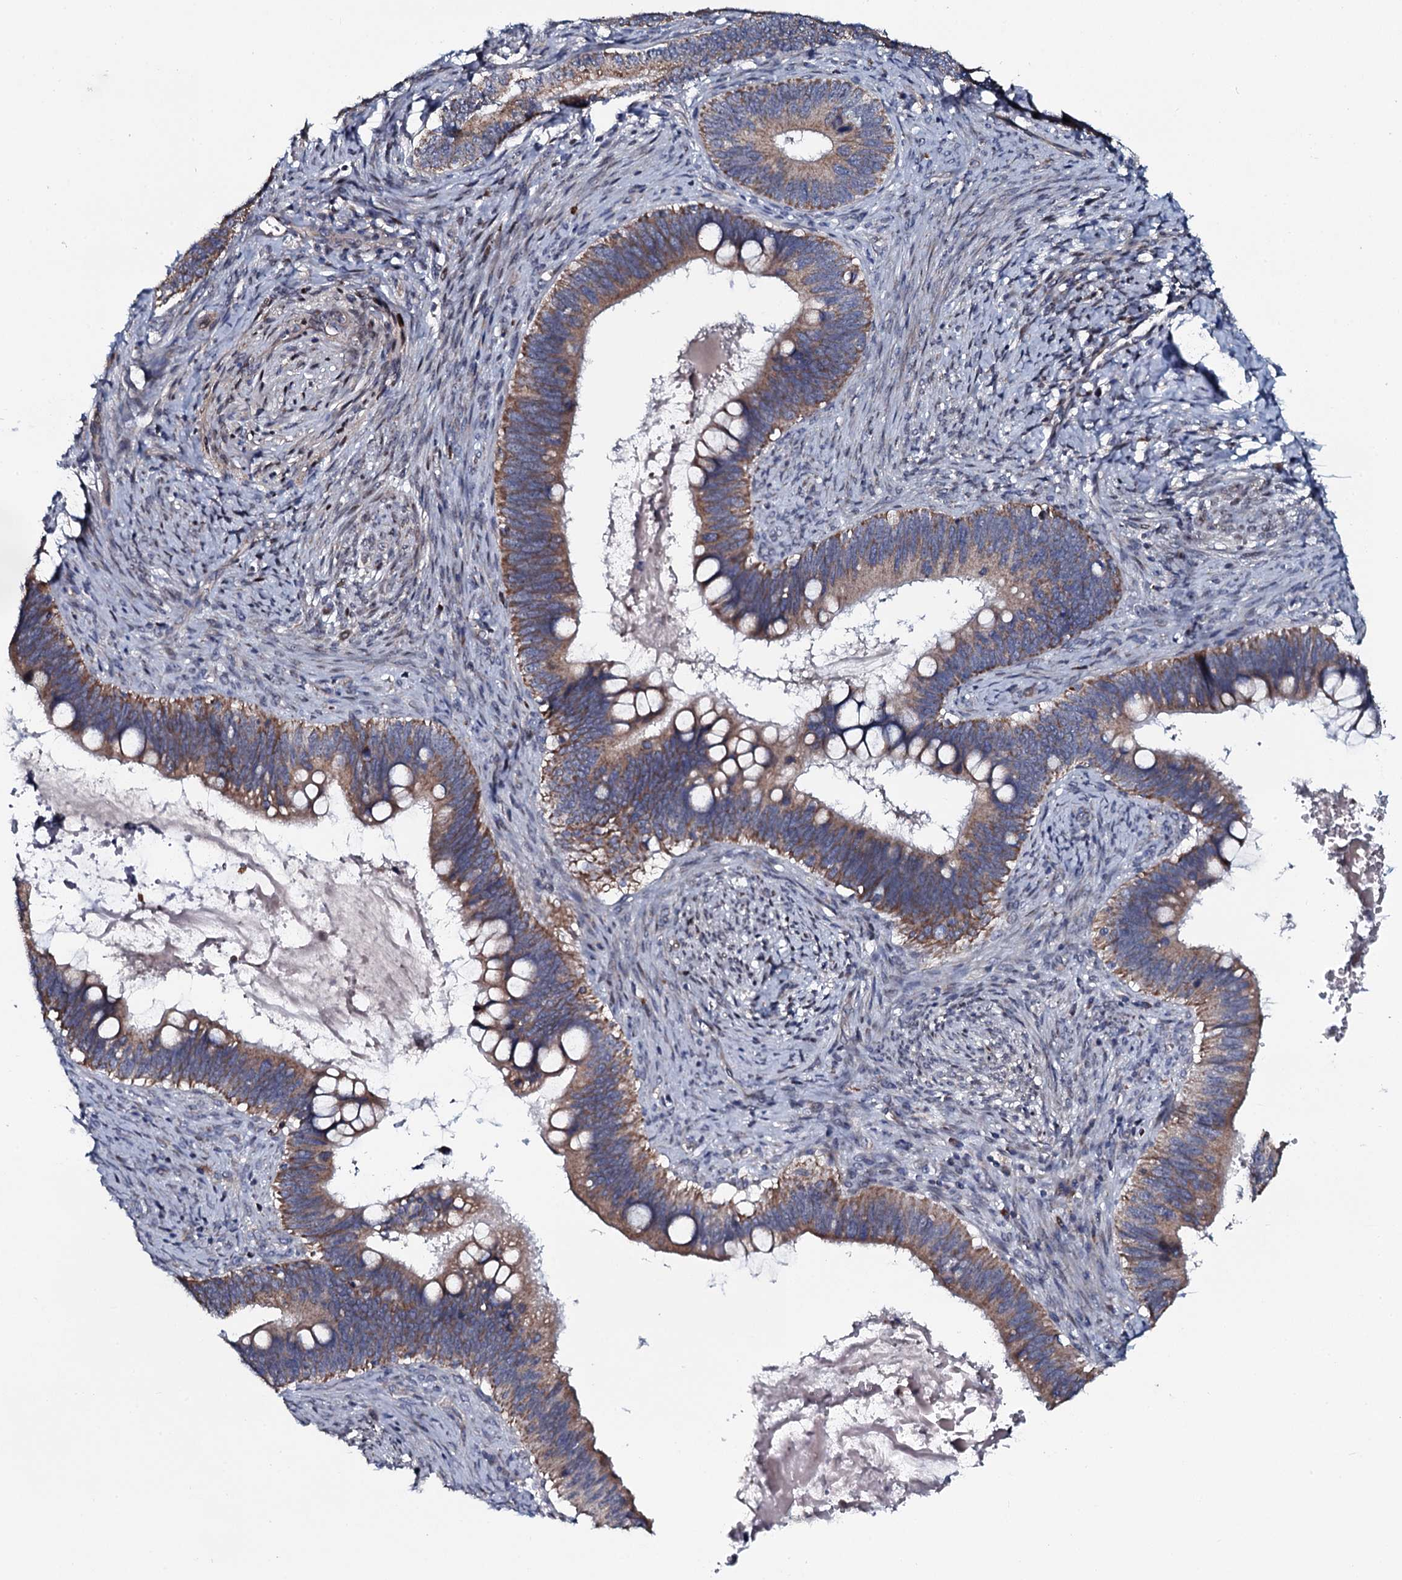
{"staining": {"intensity": "moderate", "quantity": ">75%", "location": "cytoplasmic/membranous"}, "tissue": "cervical cancer", "cell_type": "Tumor cells", "image_type": "cancer", "snomed": [{"axis": "morphology", "description": "Adenocarcinoma, NOS"}, {"axis": "topography", "description": "Cervix"}], "caption": "Cervical cancer tissue demonstrates moderate cytoplasmic/membranous positivity in approximately >75% of tumor cells, visualized by immunohistochemistry. The staining is performed using DAB brown chromogen to label protein expression. The nuclei are counter-stained blue using hematoxylin.", "gene": "KCTD4", "patient": {"sex": "female", "age": 42}}